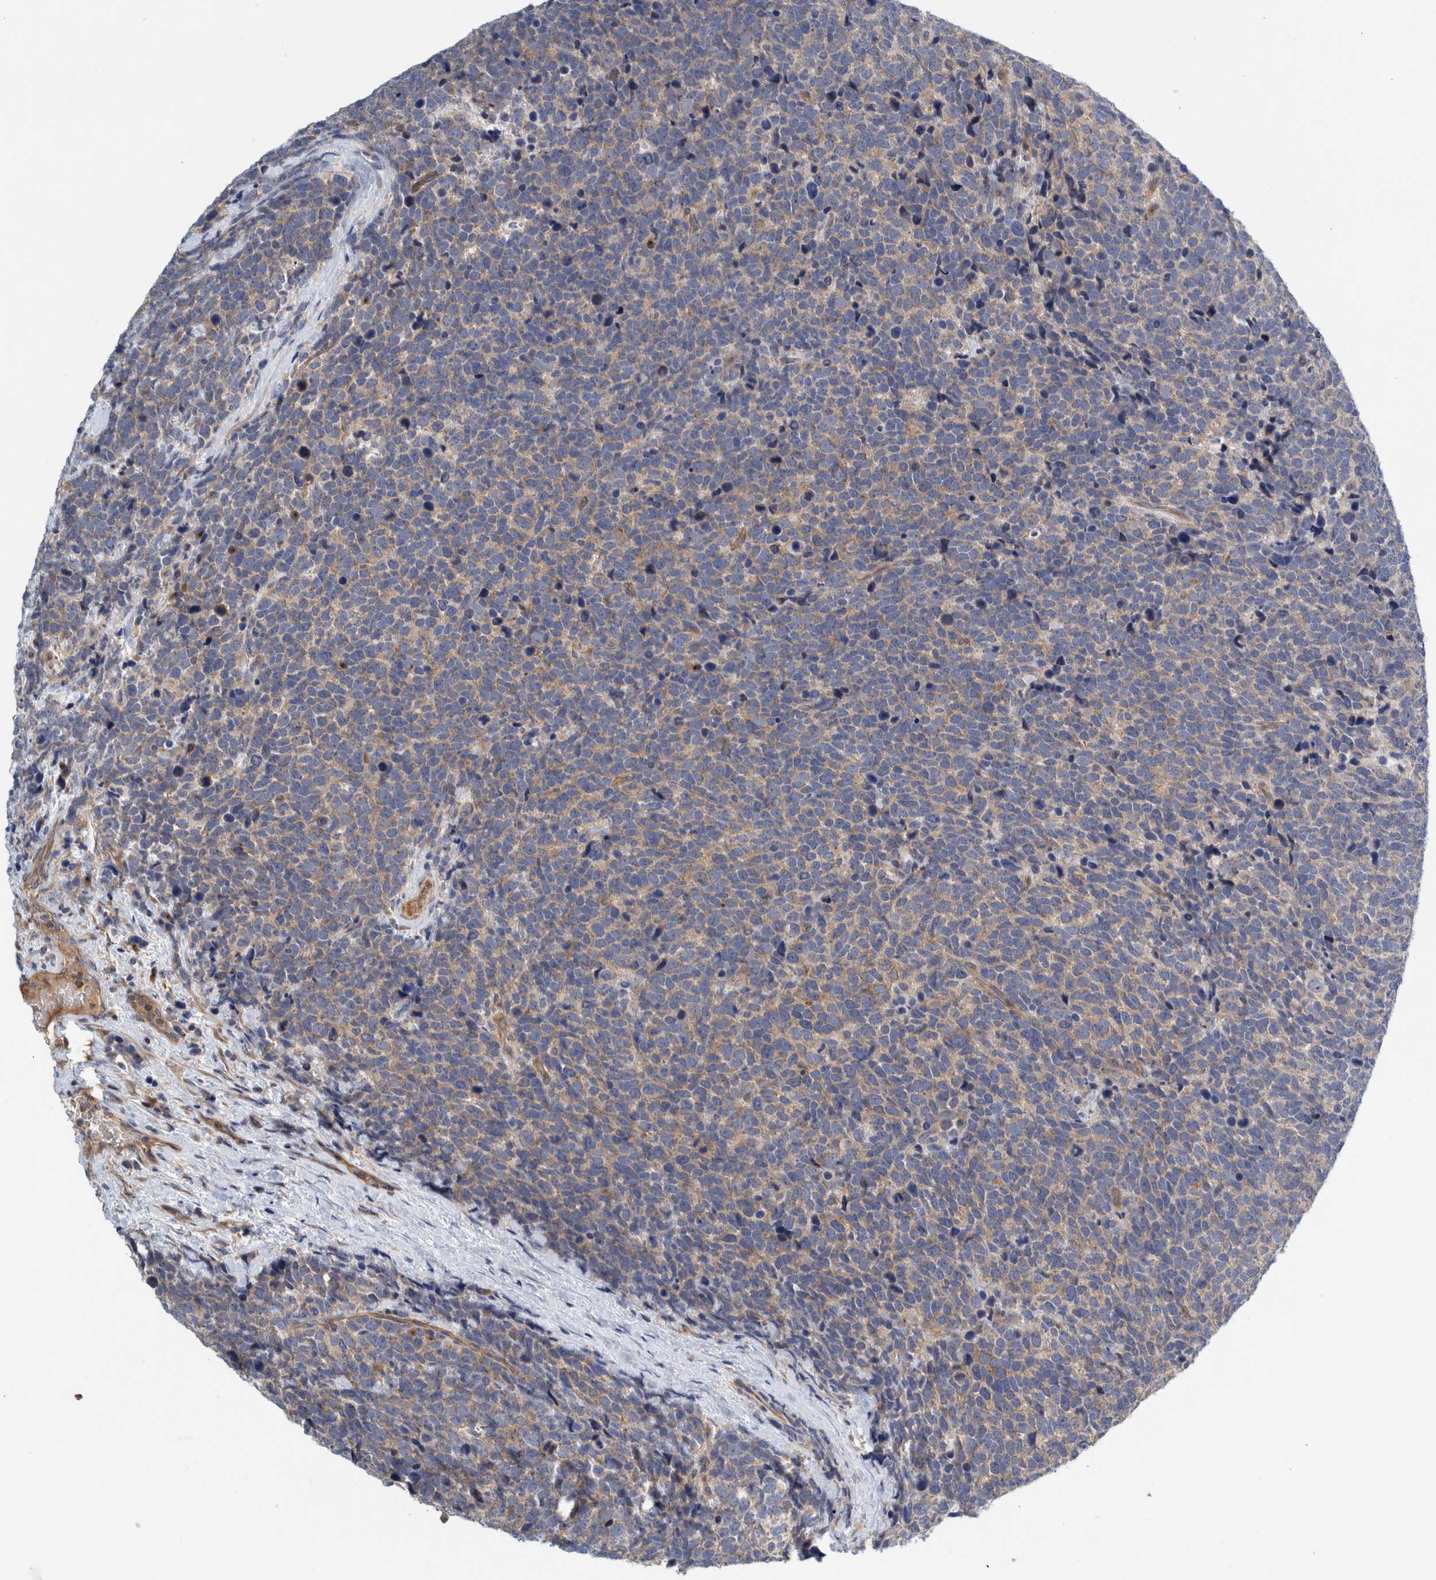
{"staining": {"intensity": "weak", "quantity": "<25%", "location": "cytoplasmic/membranous"}, "tissue": "urothelial cancer", "cell_type": "Tumor cells", "image_type": "cancer", "snomed": [{"axis": "morphology", "description": "Urothelial carcinoma, High grade"}, {"axis": "topography", "description": "Urinary bladder"}], "caption": "This histopathology image is of high-grade urothelial carcinoma stained with immunohistochemistry (IHC) to label a protein in brown with the nuclei are counter-stained blue. There is no staining in tumor cells.", "gene": "ZNF324B", "patient": {"sex": "female", "age": 82}}